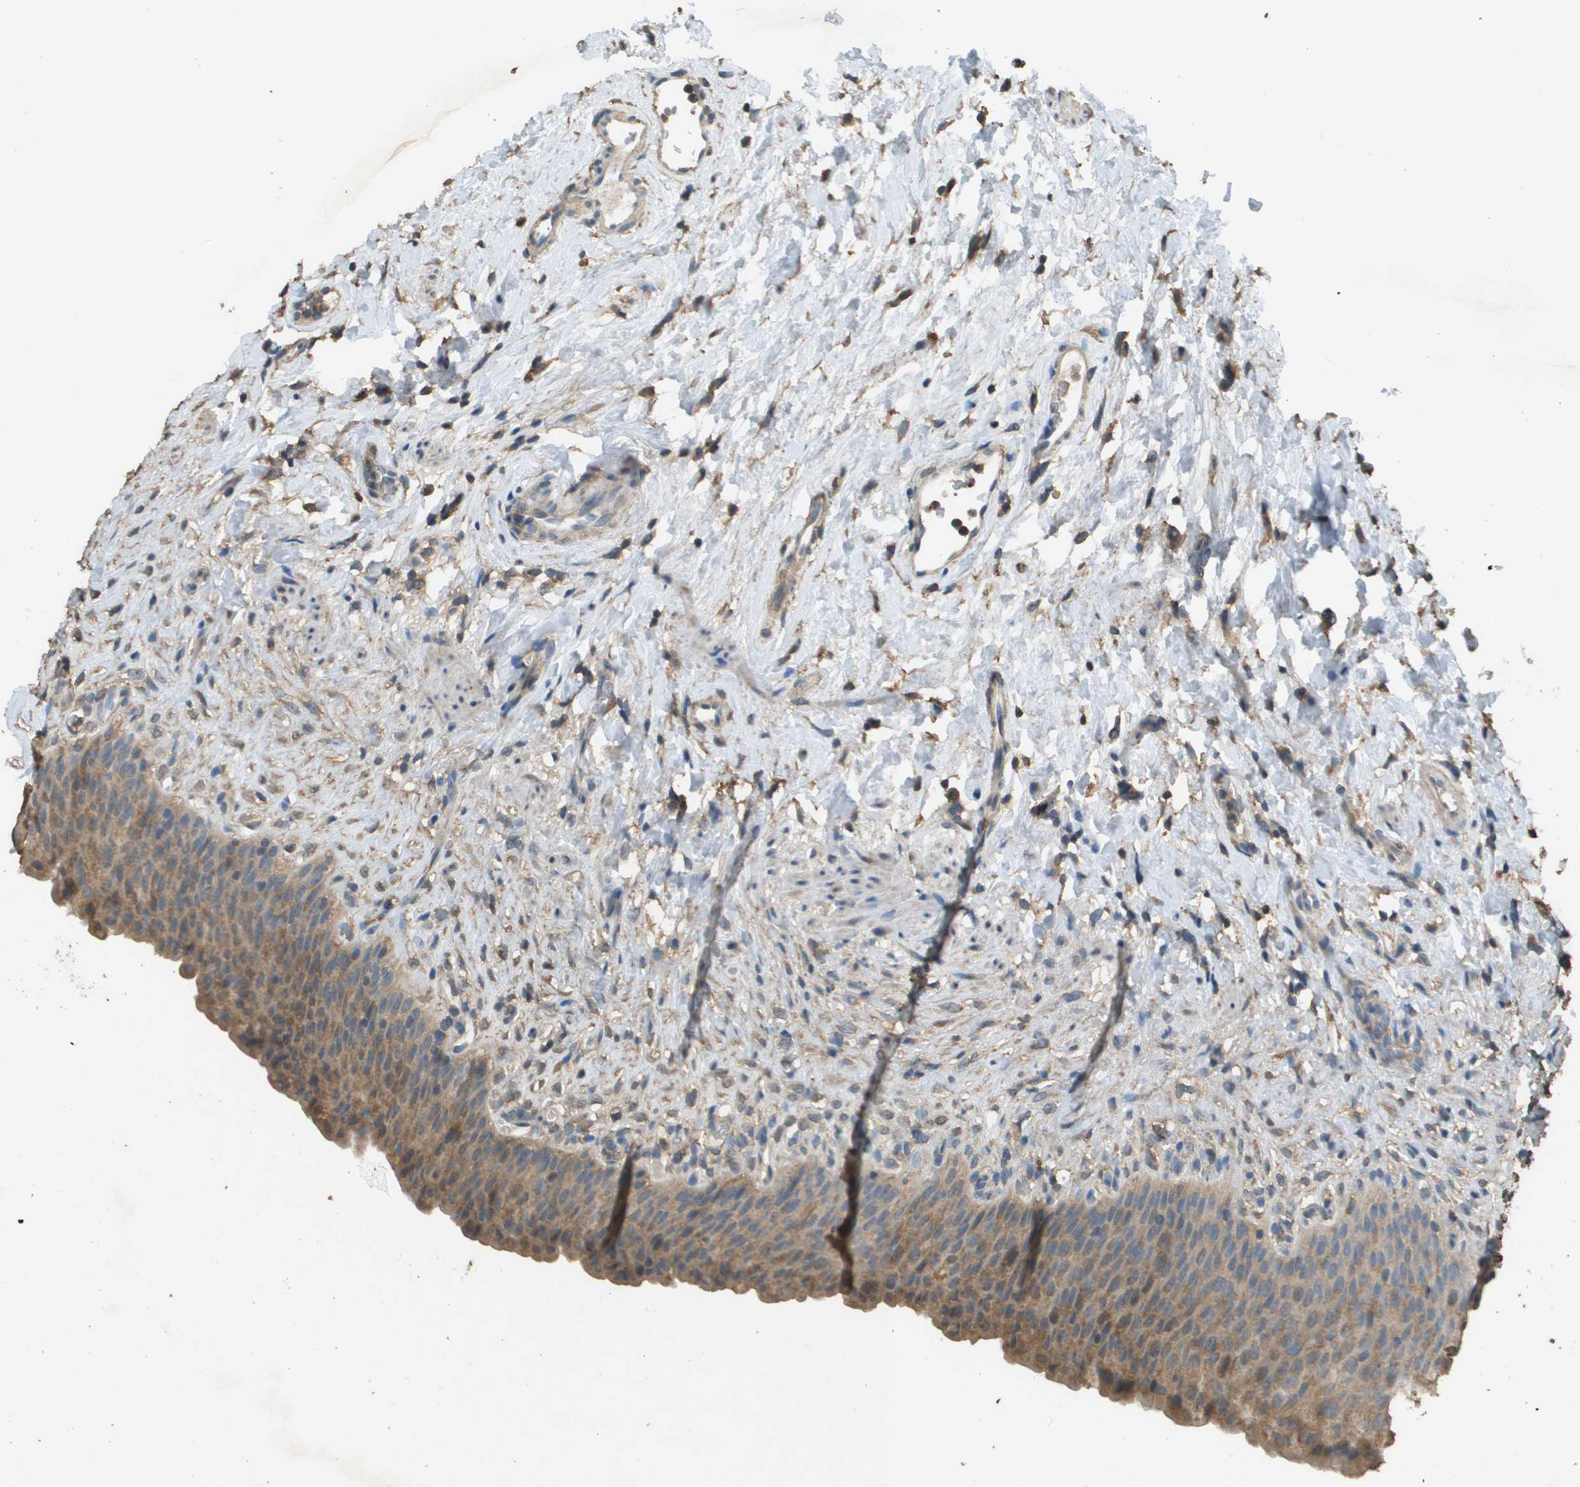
{"staining": {"intensity": "moderate", "quantity": ">75%", "location": "cytoplasmic/membranous"}, "tissue": "urinary bladder", "cell_type": "Urothelial cells", "image_type": "normal", "snomed": [{"axis": "morphology", "description": "Normal tissue, NOS"}, {"axis": "topography", "description": "Urinary bladder"}], "caption": "Moderate cytoplasmic/membranous protein positivity is present in approximately >75% of urothelial cells in urinary bladder. The protein is shown in brown color, while the nuclei are stained blue.", "gene": "MS4A7", "patient": {"sex": "female", "age": 79}}